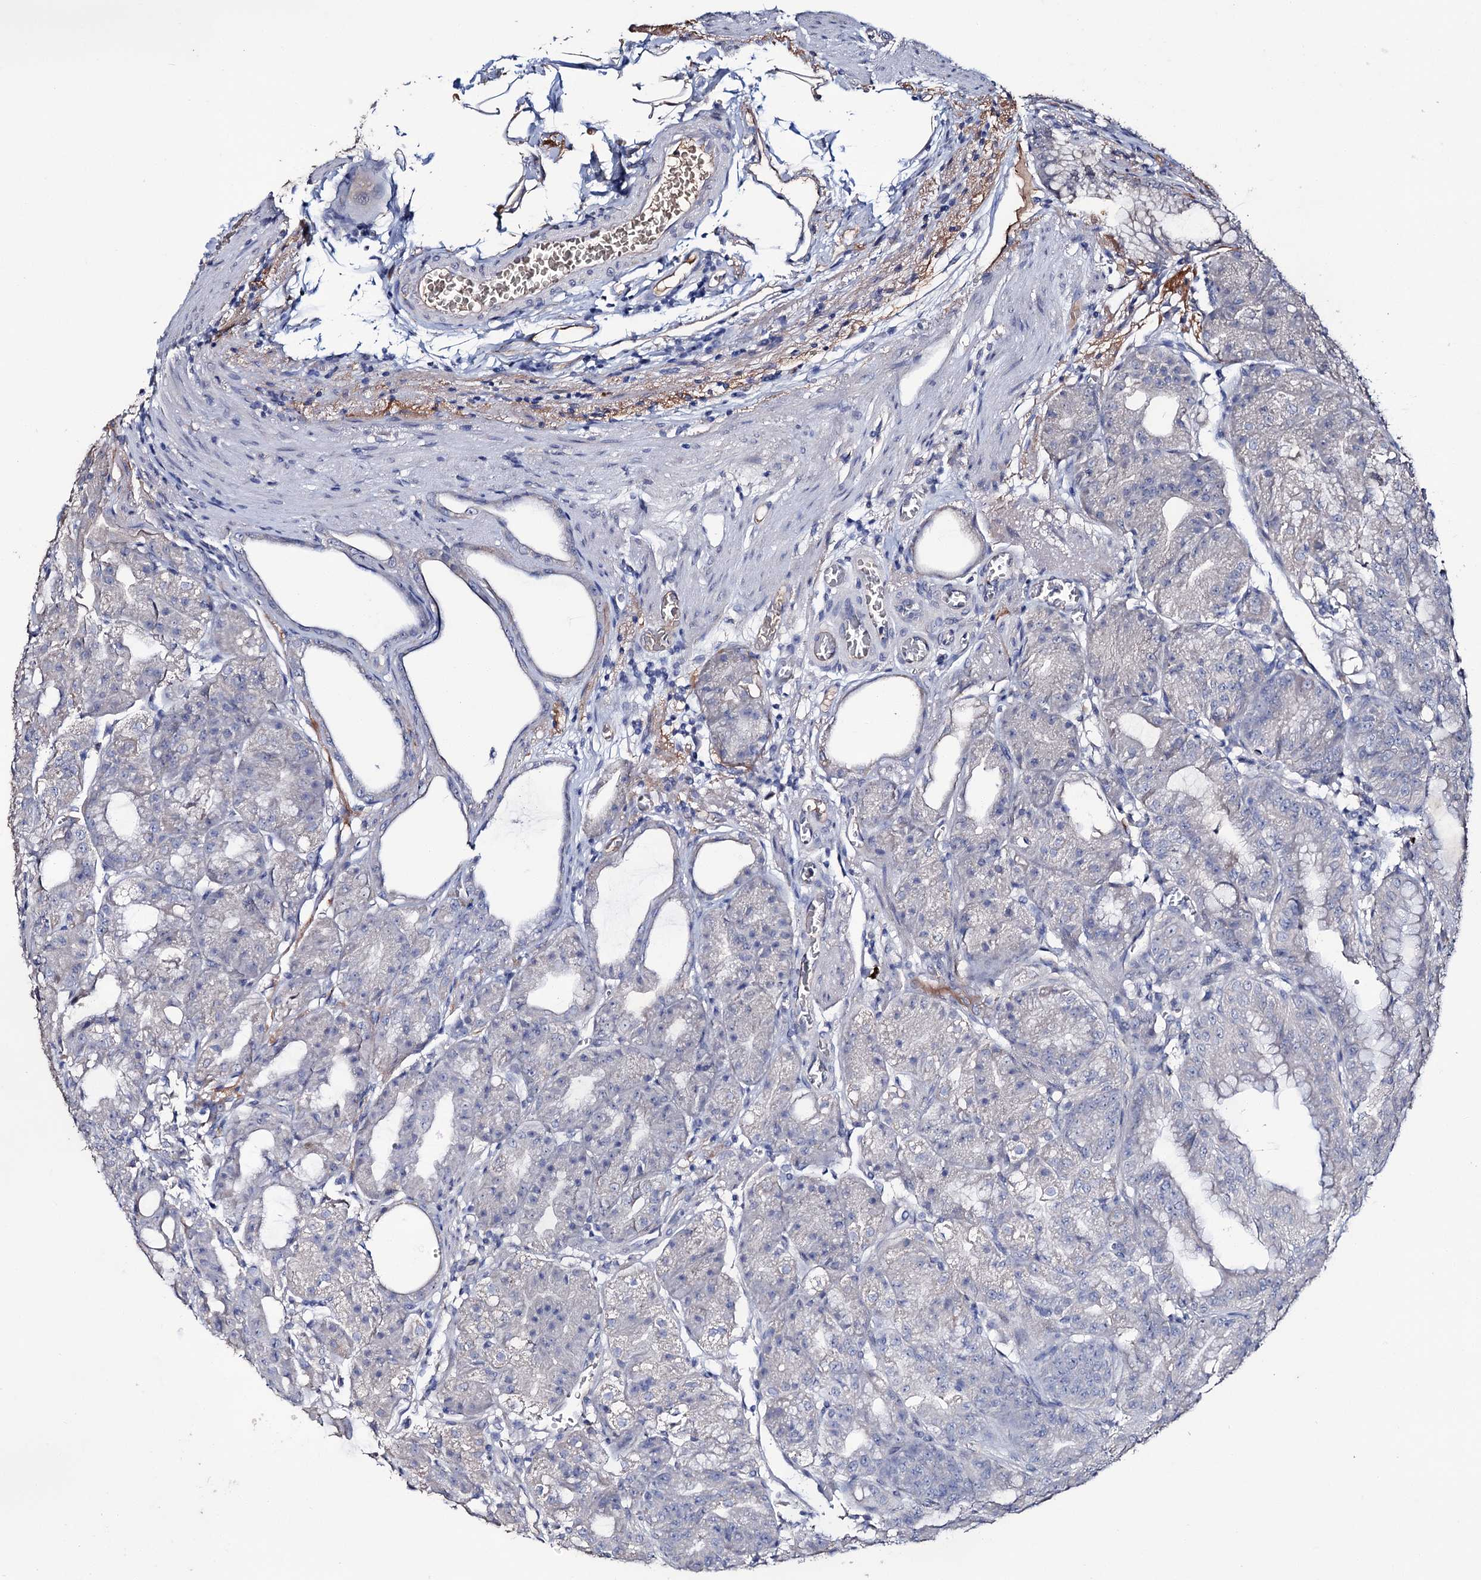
{"staining": {"intensity": "weak", "quantity": "<25%", "location": "cytoplasmic/membranous"}, "tissue": "stomach", "cell_type": "Glandular cells", "image_type": "normal", "snomed": [{"axis": "morphology", "description": "Normal tissue, NOS"}, {"axis": "topography", "description": "Stomach, upper"}, {"axis": "topography", "description": "Stomach, lower"}], "caption": "Immunohistochemistry photomicrograph of normal human stomach stained for a protein (brown), which displays no staining in glandular cells.", "gene": "EPB41L5", "patient": {"sex": "male", "age": 71}}